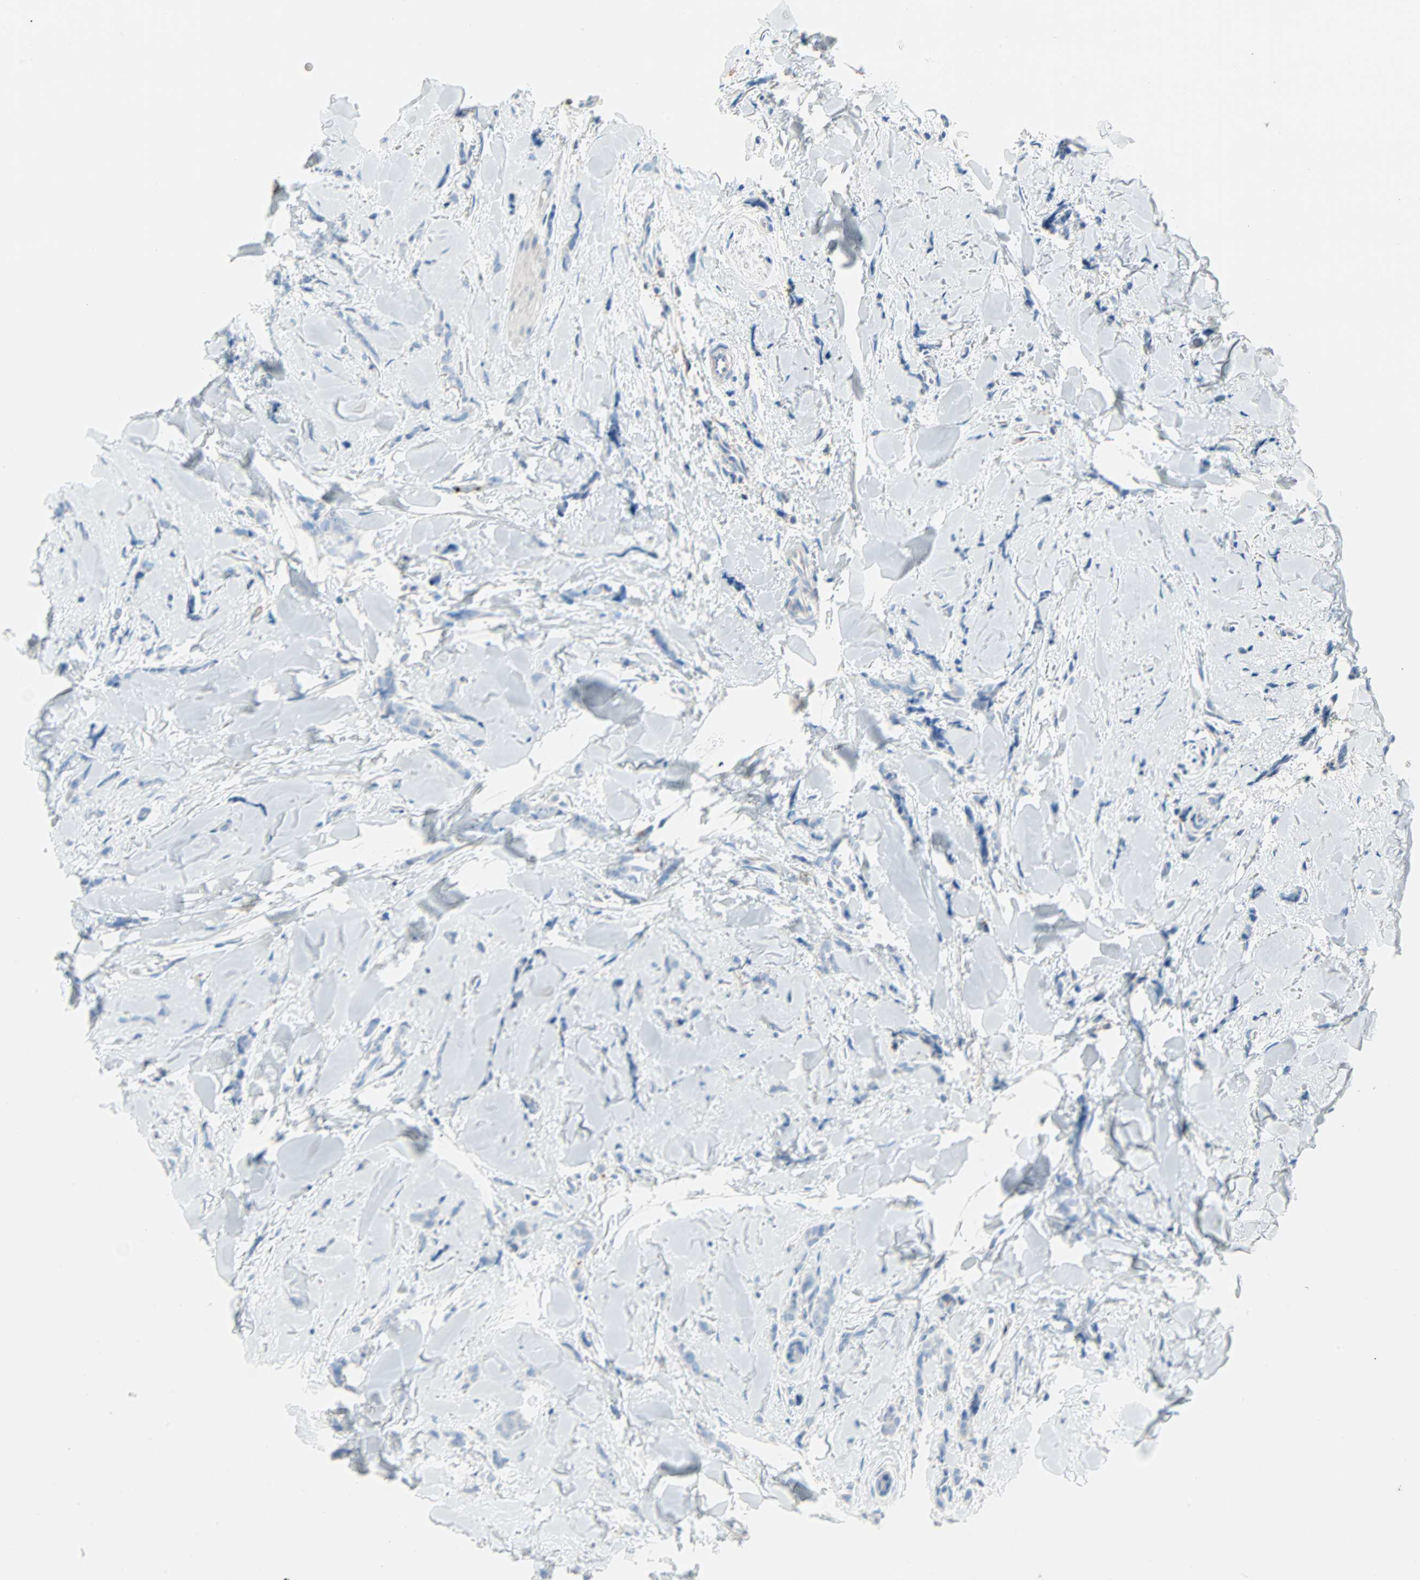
{"staining": {"intensity": "negative", "quantity": "none", "location": "none"}, "tissue": "breast cancer", "cell_type": "Tumor cells", "image_type": "cancer", "snomed": [{"axis": "morphology", "description": "Lobular carcinoma"}, {"axis": "topography", "description": "Skin"}, {"axis": "topography", "description": "Breast"}], "caption": "A high-resolution histopathology image shows immunohistochemistry staining of breast cancer, which shows no significant staining in tumor cells.", "gene": "CLEC4A", "patient": {"sex": "female", "age": 46}}